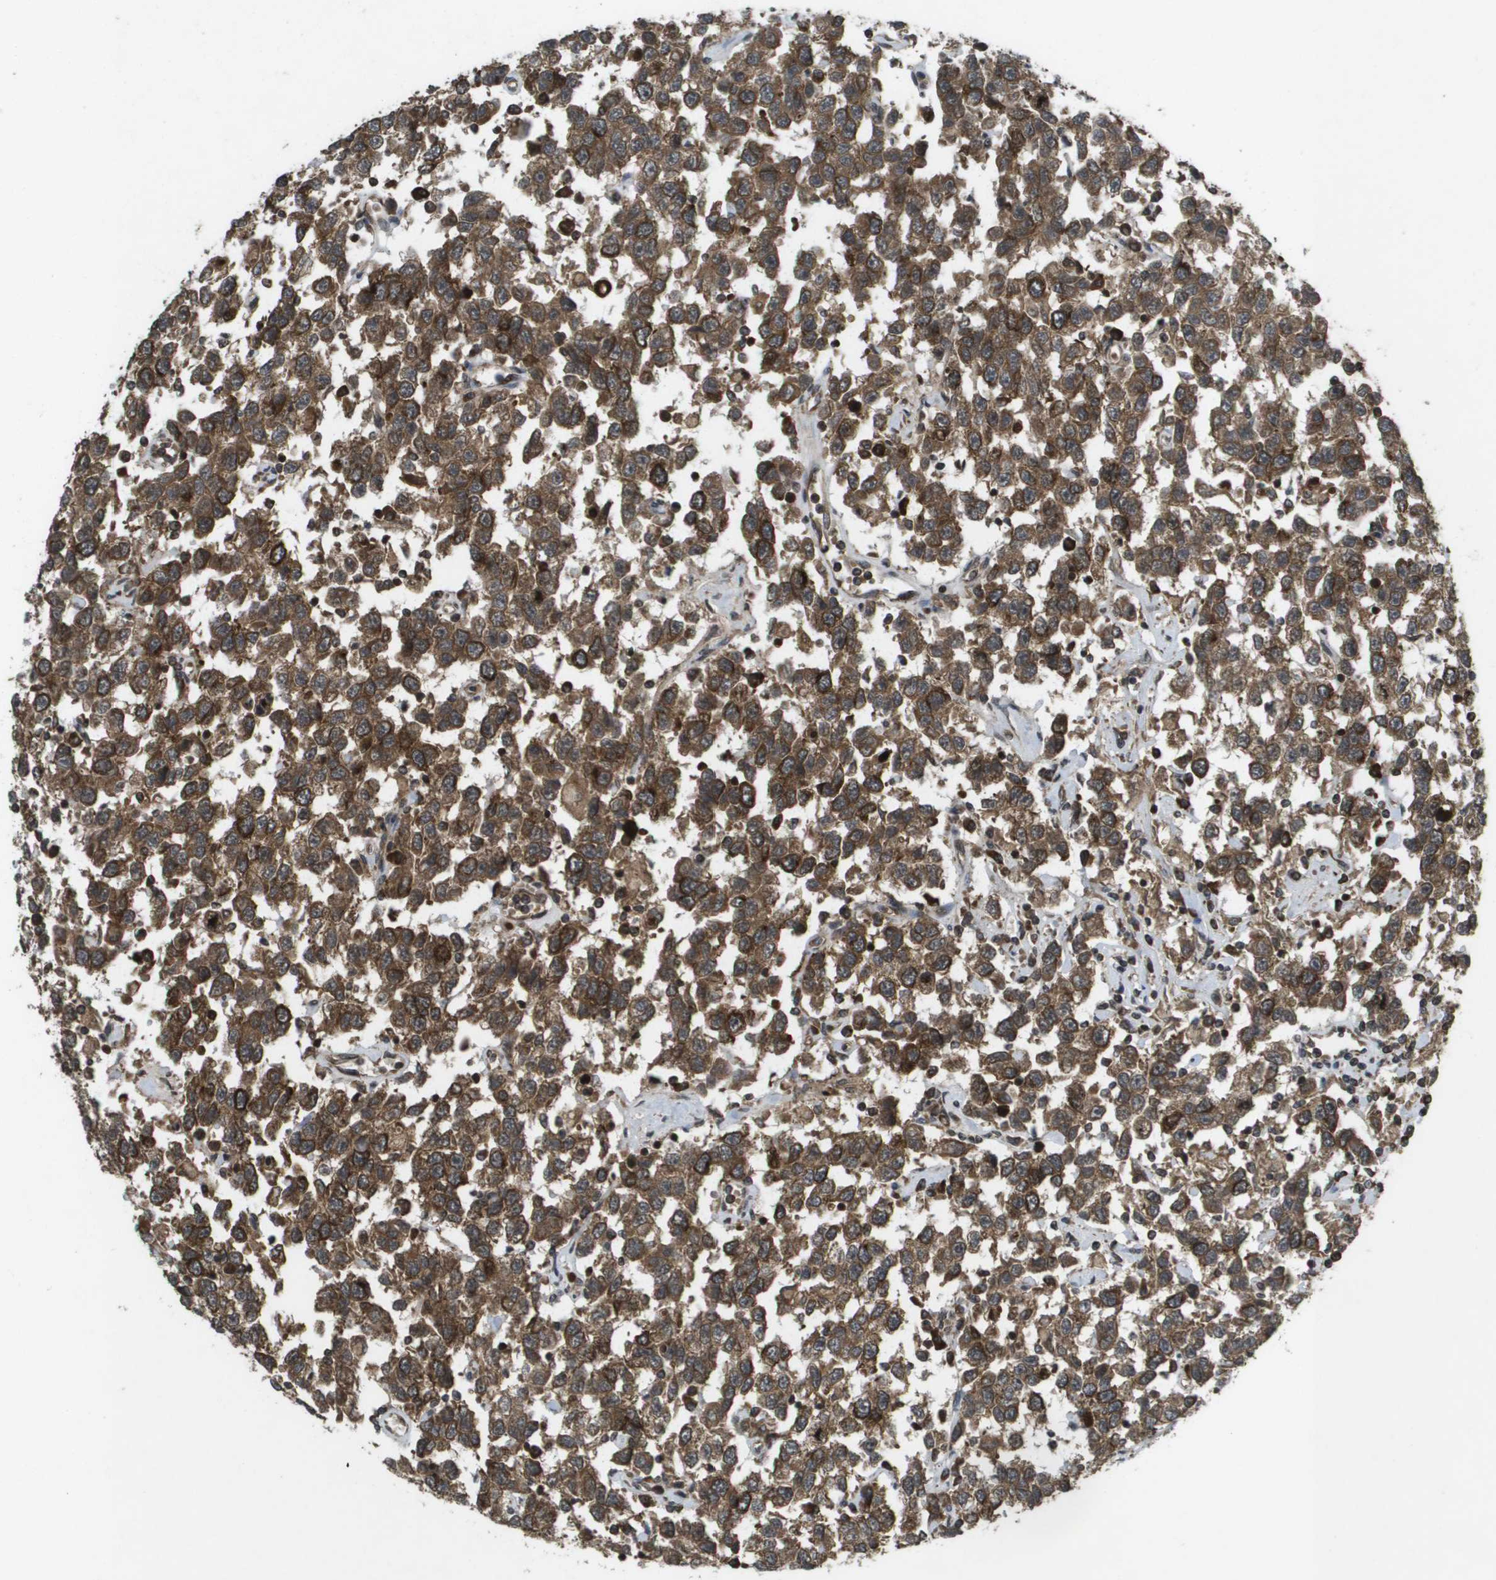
{"staining": {"intensity": "strong", "quantity": ">75%", "location": "cytoplasmic/membranous"}, "tissue": "testis cancer", "cell_type": "Tumor cells", "image_type": "cancer", "snomed": [{"axis": "morphology", "description": "Seminoma, NOS"}, {"axis": "topography", "description": "Testis"}], "caption": "Testis cancer (seminoma) stained with DAB (3,3'-diaminobenzidine) immunohistochemistry displays high levels of strong cytoplasmic/membranous expression in about >75% of tumor cells.", "gene": "KIF11", "patient": {"sex": "male", "age": 41}}